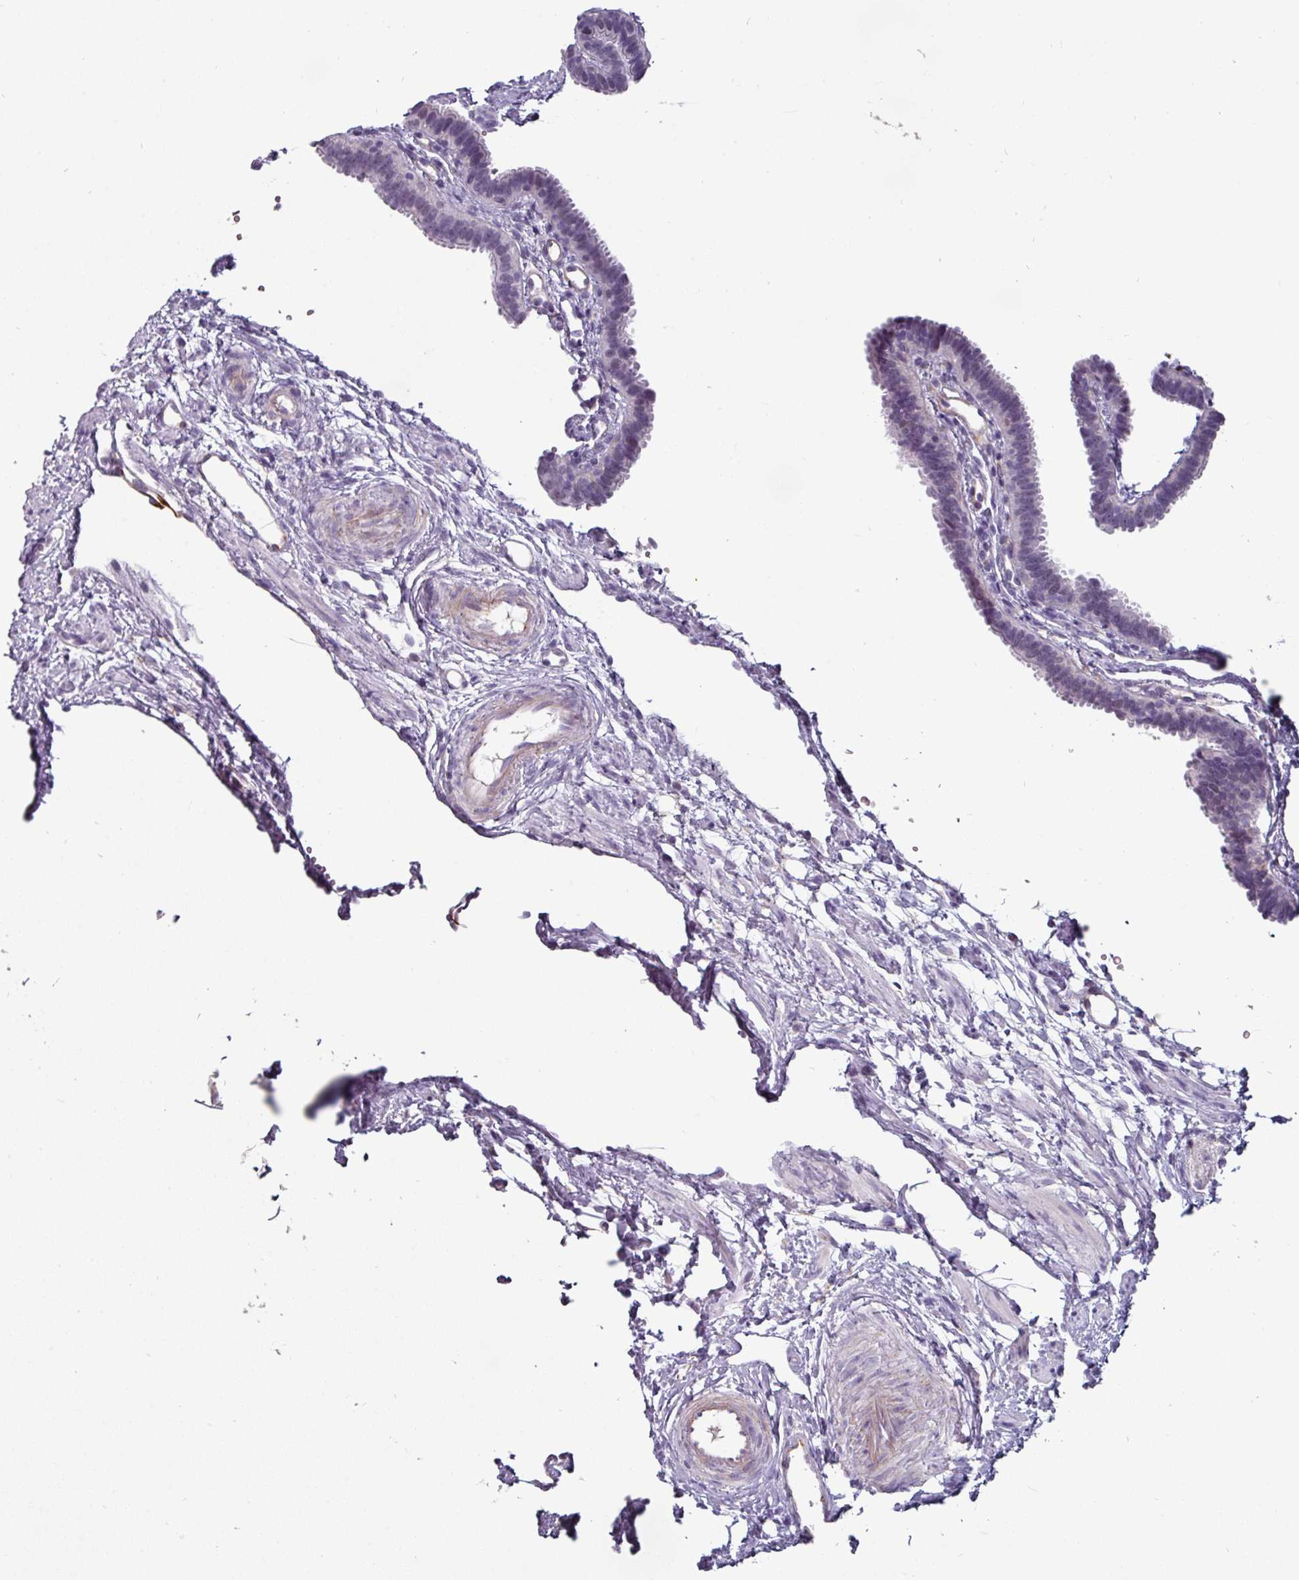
{"staining": {"intensity": "negative", "quantity": "none", "location": "none"}, "tissue": "fallopian tube", "cell_type": "Glandular cells", "image_type": "normal", "snomed": [{"axis": "morphology", "description": "Normal tissue, NOS"}, {"axis": "topography", "description": "Fallopian tube"}], "caption": "The photomicrograph shows no significant positivity in glandular cells of fallopian tube. The staining is performed using DAB (3,3'-diaminobenzidine) brown chromogen with nuclei counter-stained in using hematoxylin.", "gene": "EYA3", "patient": {"sex": "female", "age": 37}}